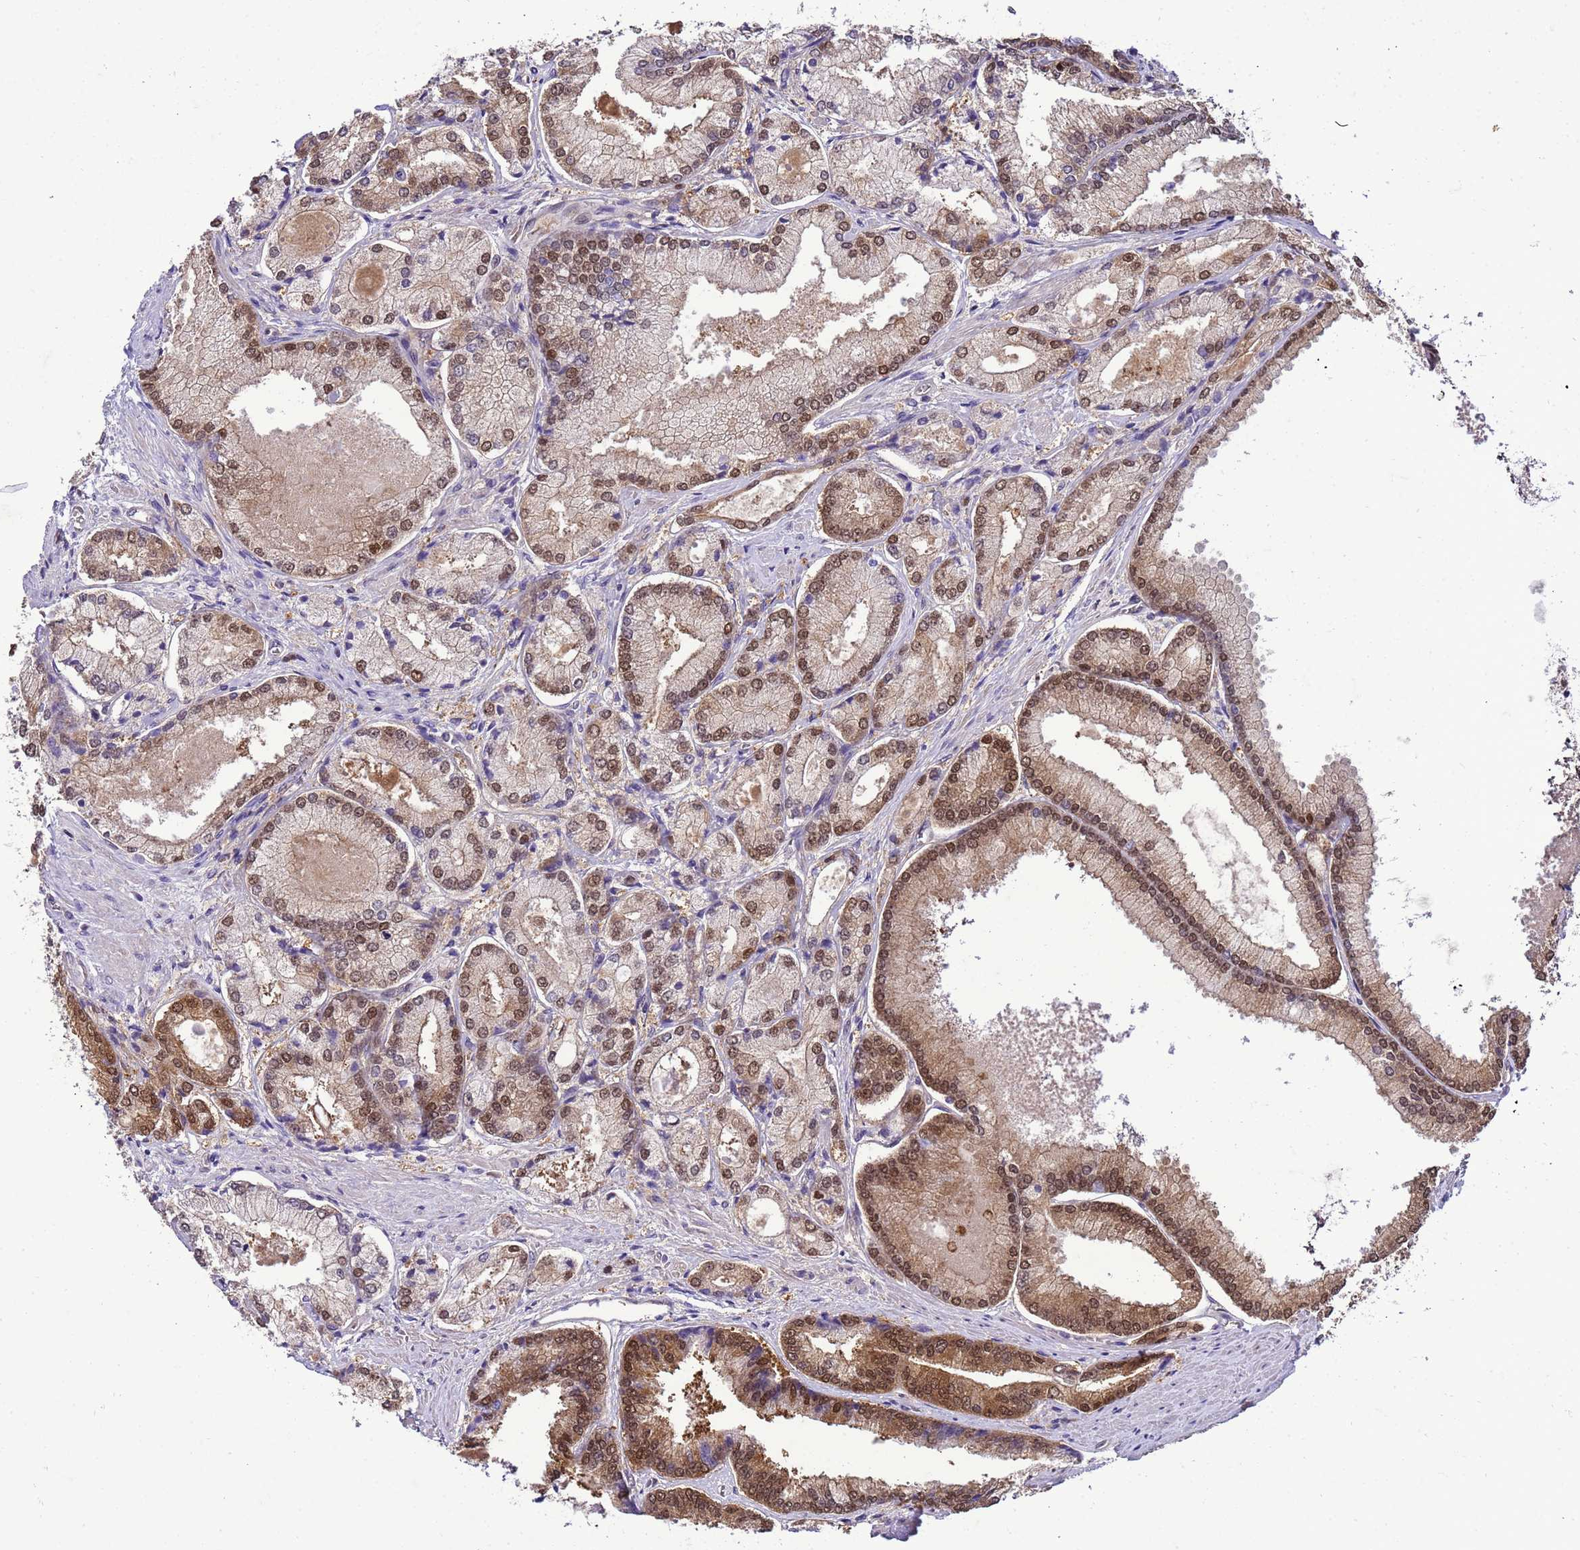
{"staining": {"intensity": "moderate", "quantity": ">75%", "location": "nuclear"}, "tissue": "prostate cancer", "cell_type": "Tumor cells", "image_type": "cancer", "snomed": [{"axis": "morphology", "description": "Adenocarcinoma, Low grade"}, {"axis": "topography", "description": "Prostate"}], "caption": "Immunohistochemical staining of human prostate cancer reveals moderate nuclear protein staining in approximately >75% of tumor cells.", "gene": "DDI2", "patient": {"sex": "male", "age": 74}}